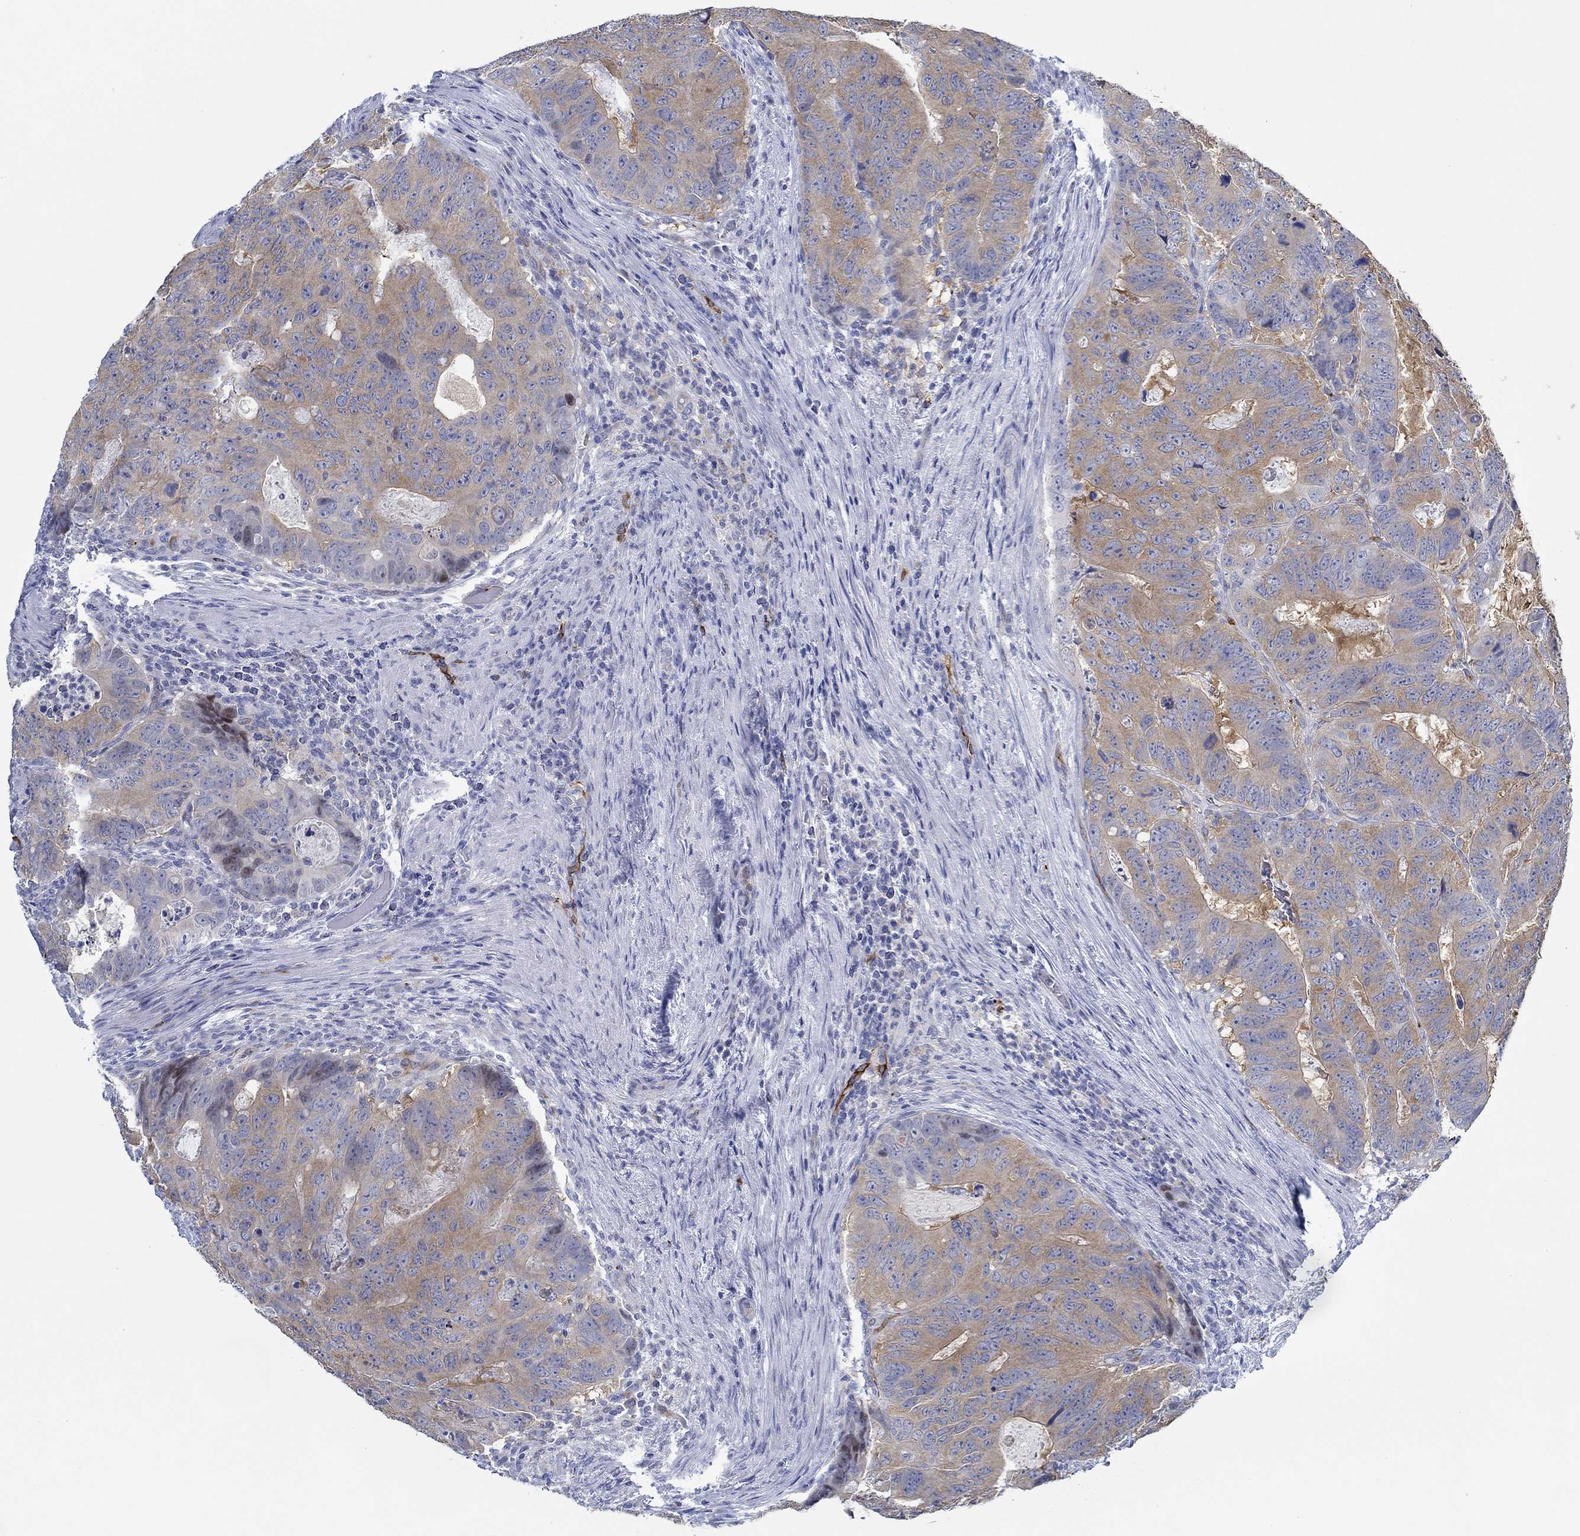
{"staining": {"intensity": "moderate", "quantity": "<25%", "location": "cytoplasmic/membranous"}, "tissue": "colorectal cancer", "cell_type": "Tumor cells", "image_type": "cancer", "snomed": [{"axis": "morphology", "description": "Adenocarcinoma, NOS"}, {"axis": "topography", "description": "Colon"}], "caption": "Brown immunohistochemical staining in human adenocarcinoma (colorectal) displays moderate cytoplasmic/membranous staining in approximately <25% of tumor cells. The staining was performed using DAB (3,3'-diaminobenzidine) to visualize the protein expression in brown, while the nuclei were stained in blue with hematoxylin (Magnification: 20x).", "gene": "SLC27A3", "patient": {"sex": "male", "age": 79}}